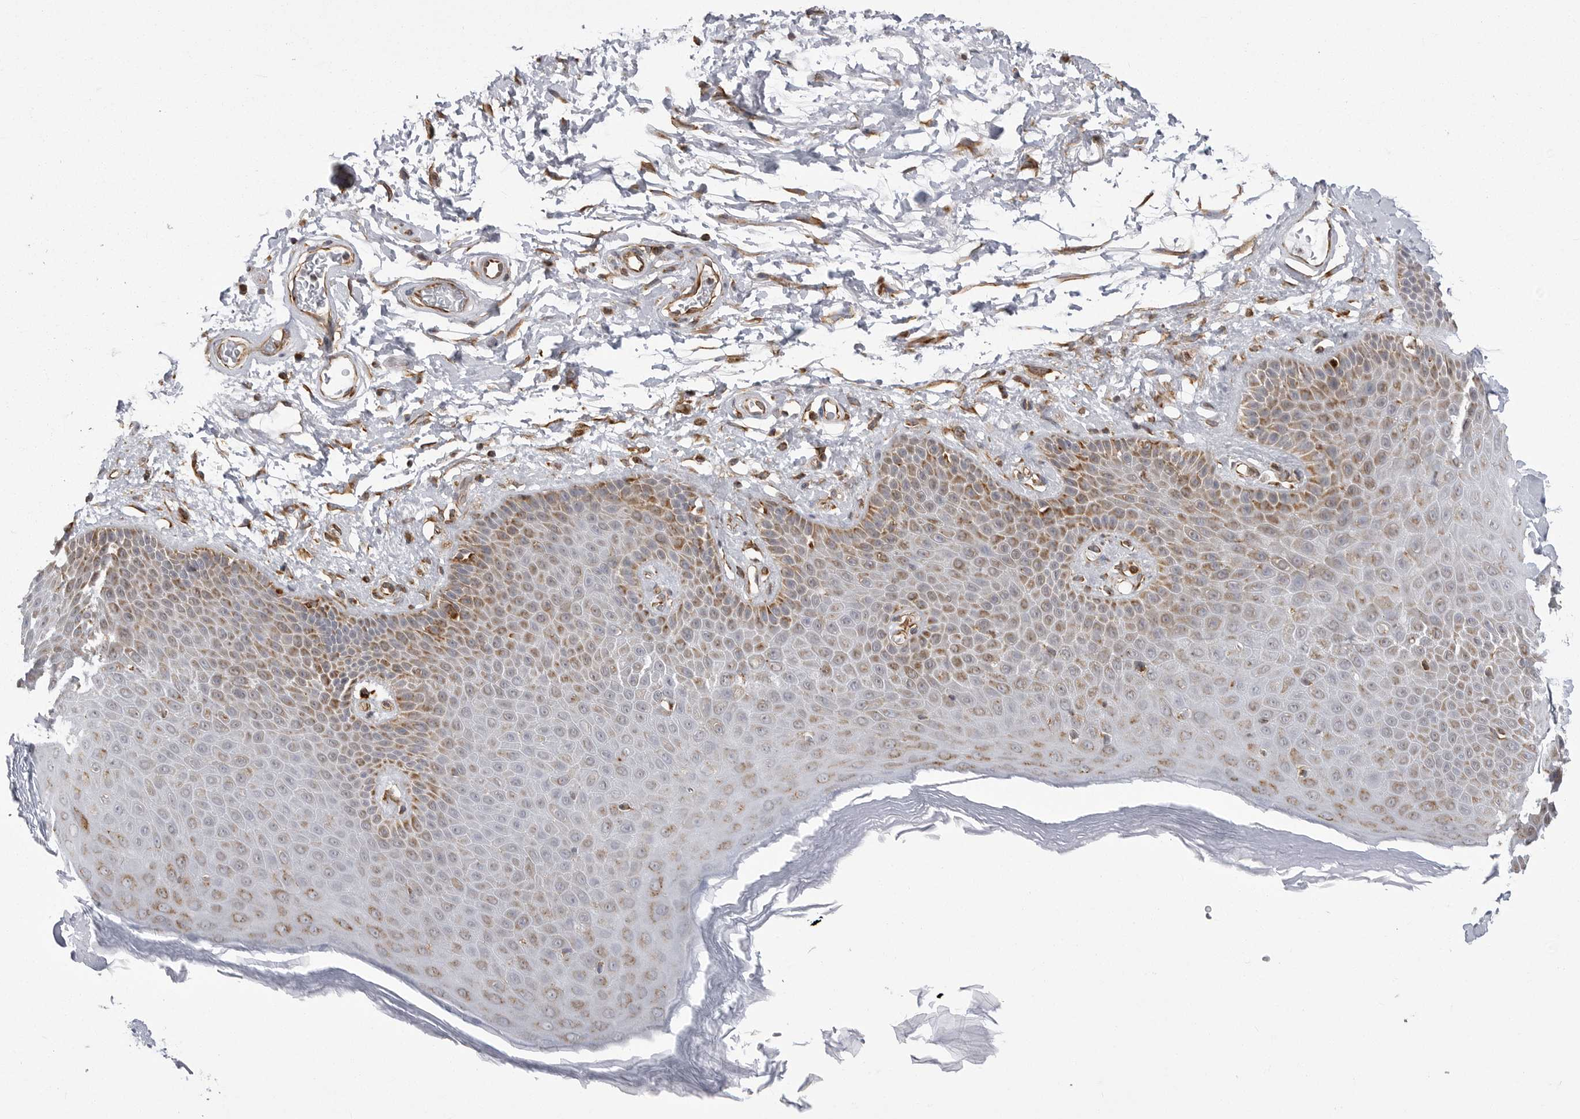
{"staining": {"intensity": "moderate", "quantity": ">75%", "location": "cytoplasmic/membranous"}, "tissue": "skin", "cell_type": "Epidermal cells", "image_type": "normal", "snomed": [{"axis": "morphology", "description": "Normal tissue, NOS"}, {"axis": "topography", "description": "Anal"}], "caption": "DAB (3,3'-diaminobenzidine) immunohistochemical staining of normal skin reveals moderate cytoplasmic/membranous protein expression in approximately >75% of epidermal cells.", "gene": "FH", "patient": {"sex": "male", "age": 74}}